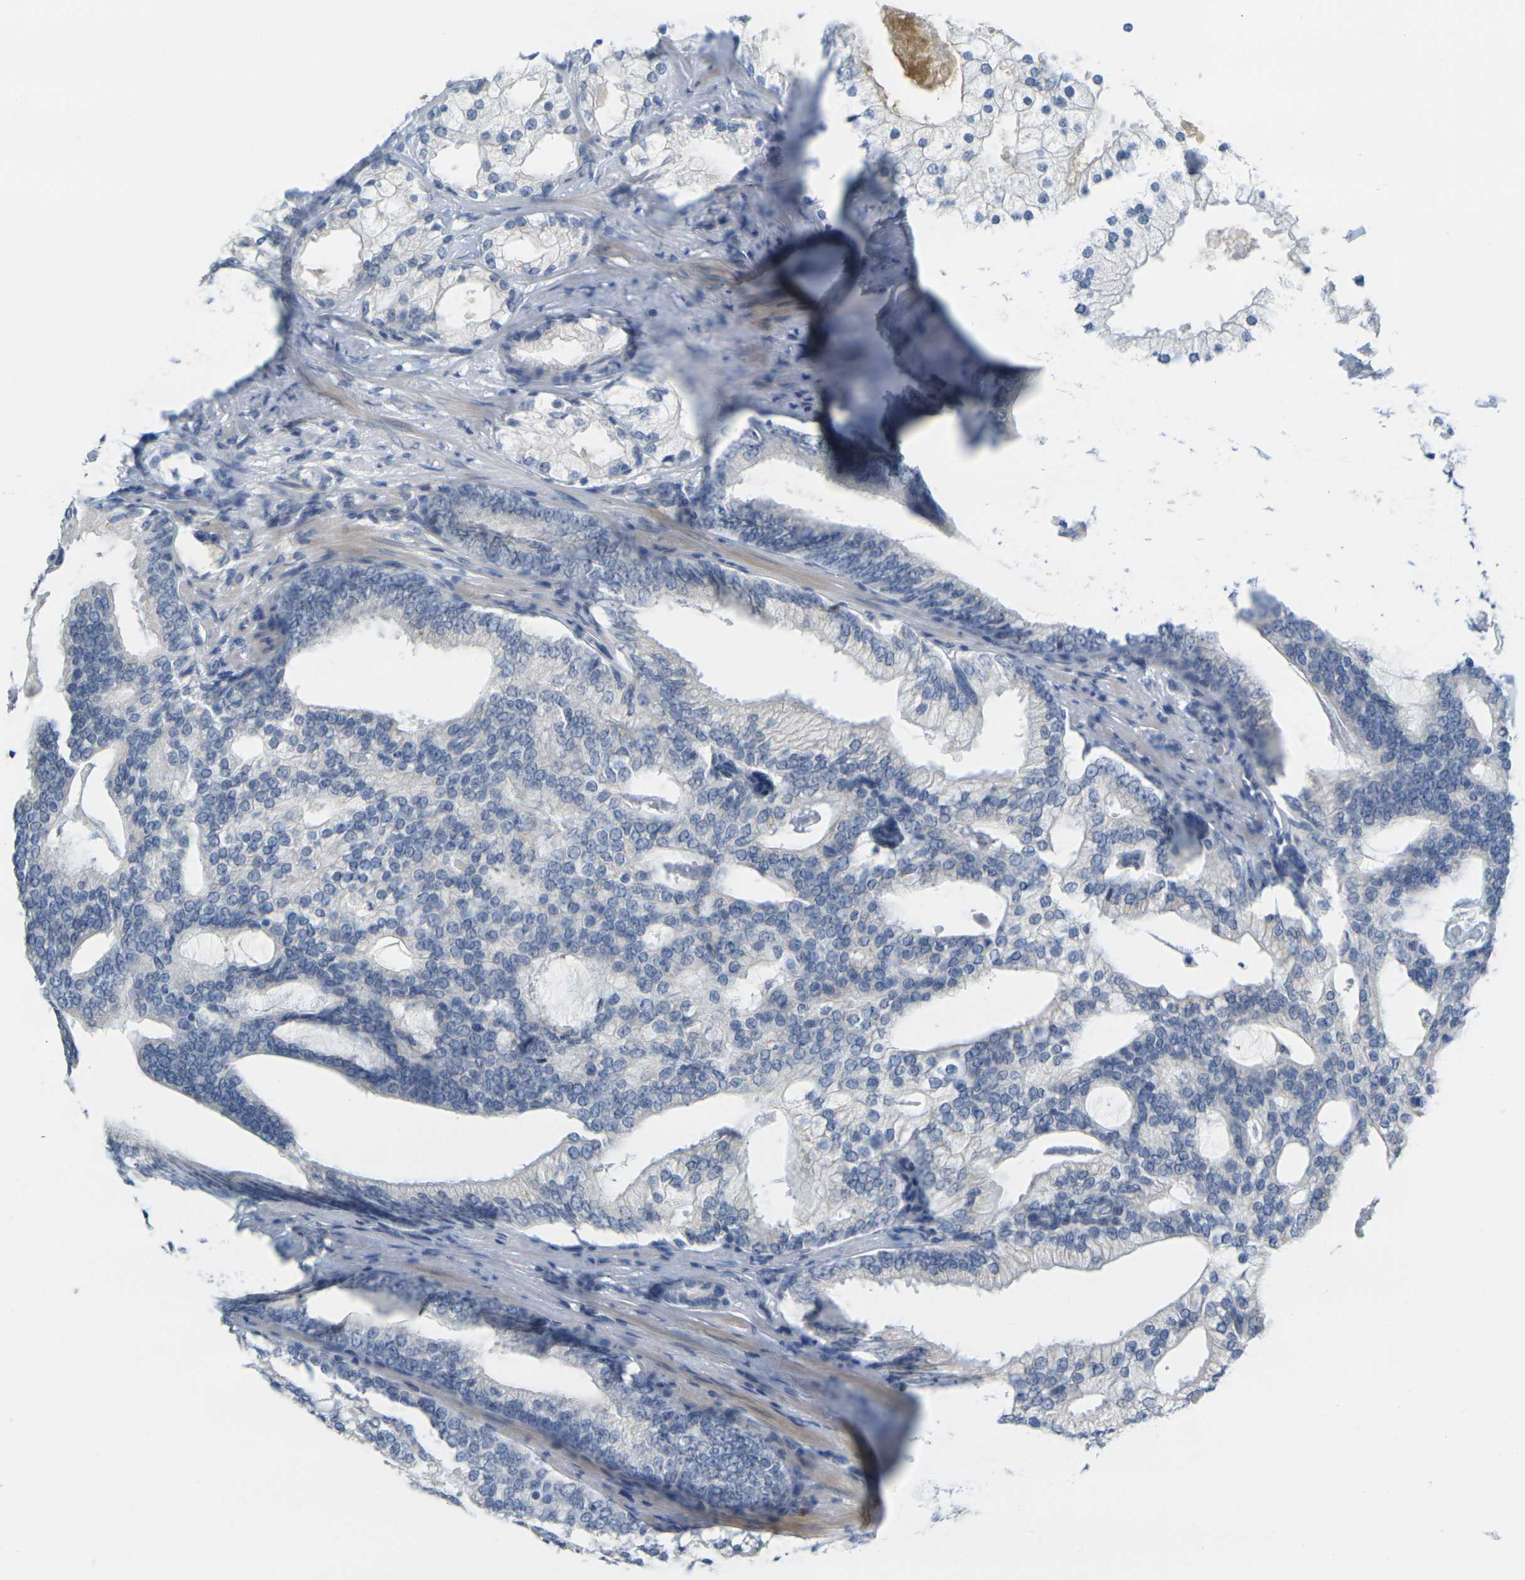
{"staining": {"intensity": "negative", "quantity": "none", "location": "none"}, "tissue": "prostate cancer", "cell_type": "Tumor cells", "image_type": "cancer", "snomed": [{"axis": "morphology", "description": "Adenocarcinoma, Low grade"}, {"axis": "topography", "description": "Prostate"}], "caption": "Protein analysis of prostate cancer demonstrates no significant positivity in tumor cells.", "gene": "GPR15", "patient": {"sex": "male", "age": 58}}